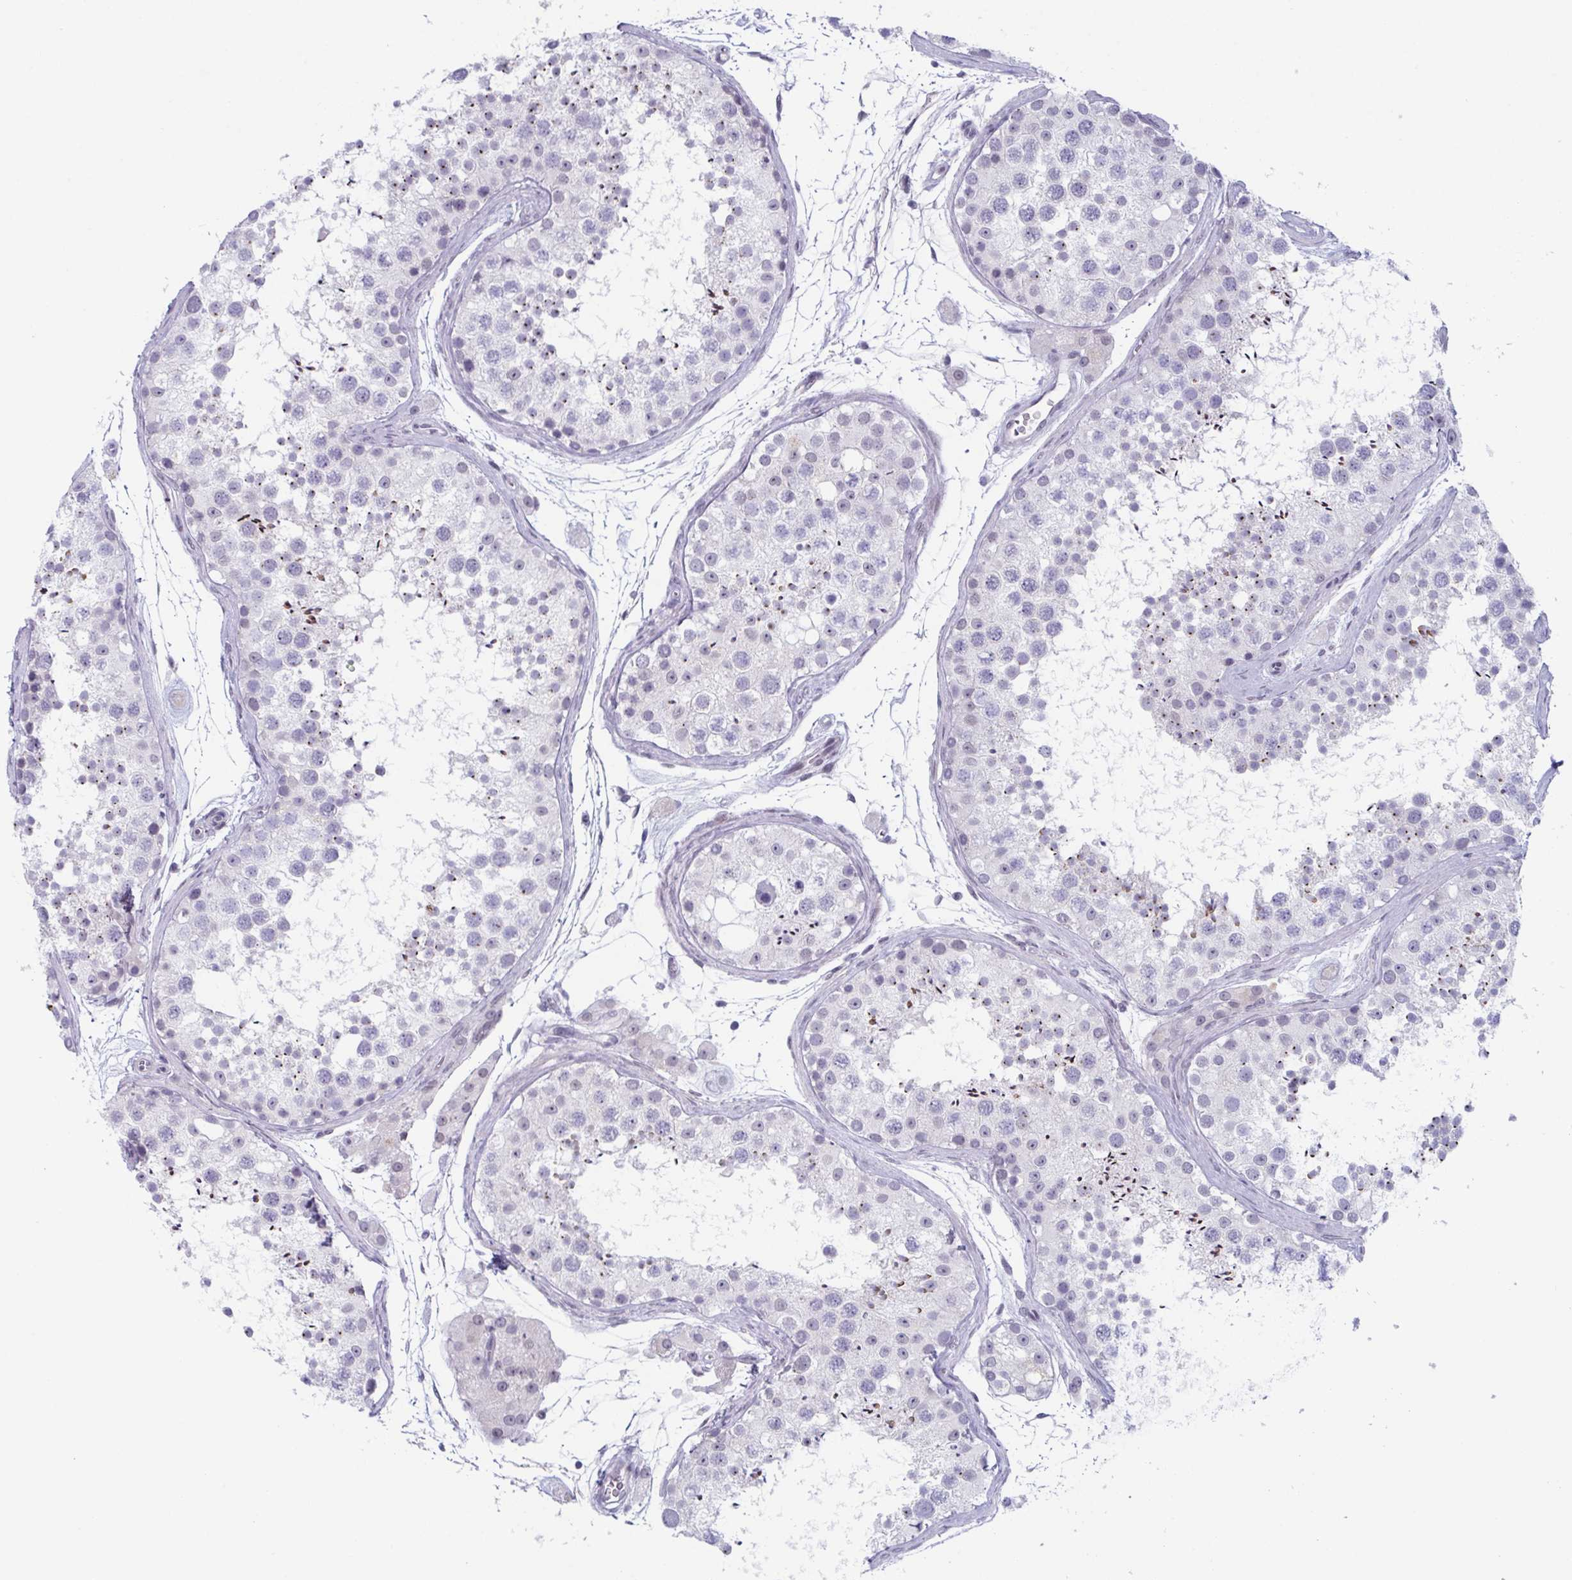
{"staining": {"intensity": "moderate", "quantity": "<25%", "location": "cytoplasmic/membranous,nuclear"}, "tissue": "testis", "cell_type": "Cells in seminiferous ducts", "image_type": "normal", "snomed": [{"axis": "morphology", "description": "Normal tissue, NOS"}, {"axis": "topography", "description": "Testis"}], "caption": "Immunohistochemistry (DAB) staining of unremarkable testis reveals moderate cytoplasmic/membranous,nuclear protein expression in approximately <25% of cells in seminiferous ducts. (DAB IHC, brown staining for protein, blue staining for nuclei).", "gene": "ZFP64", "patient": {"sex": "male", "age": 41}}